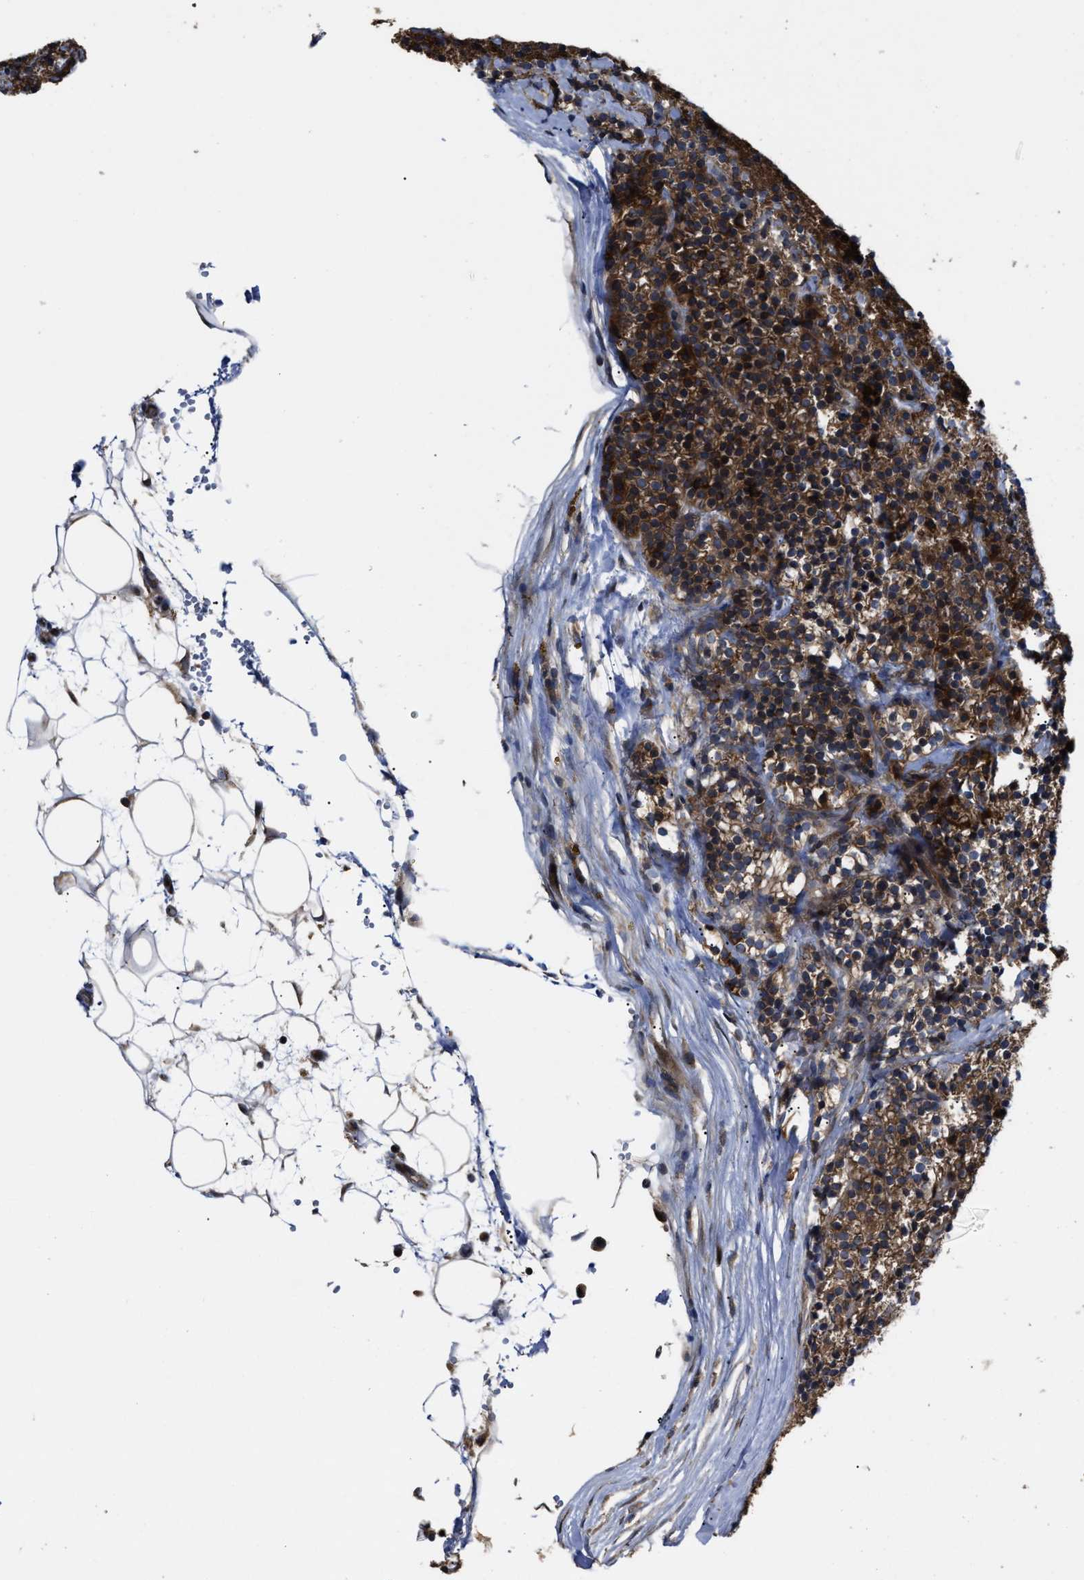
{"staining": {"intensity": "strong", "quantity": ">75%", "location": "cytoplasmic/membranous"}, "tissue": "parathyroid gland", "cell_type": "Glandular cells", "image_type": "normal", "snomed": [{"axis": "morphology", "description": "Normal tissue, NOS"}, {"axis": "morphology", "description": "Adenoma, NOS"}, {"axis": "topography", "description": "Parathyroid gland"}], "caption": "Immunohistochemical staining of benign parathyroid gland reveals >75% levels of strong cytoplasmic/membranous protein expression in approximately >75% of glandular cells.", "gene": "PASK", "patient": {"sex": "male", "age": 75}}